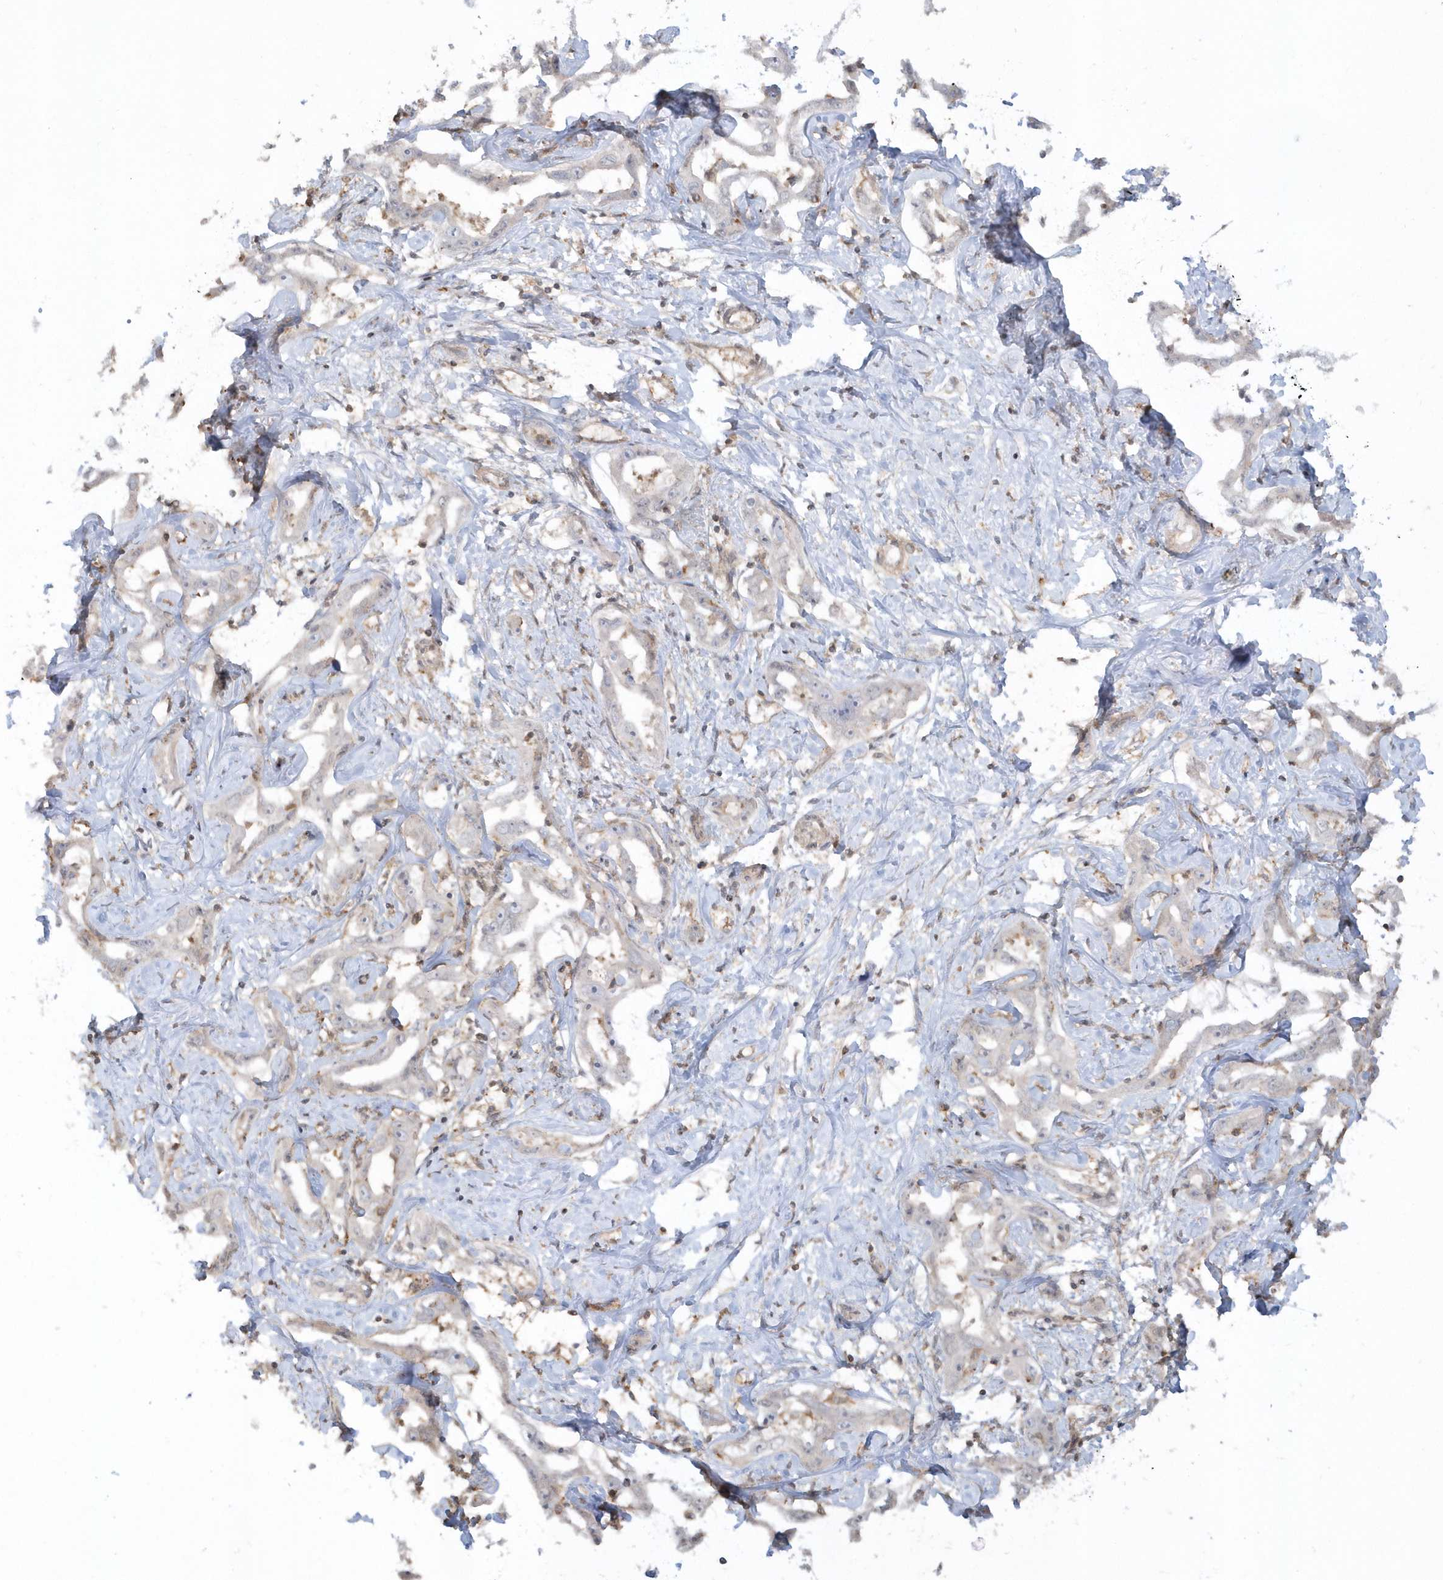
{"staining": {"intensity": "negative", "quantity": "none", "location": "none"}, "tissue": "liver cancer", "cell_type": "Tumor cells", "image_type": "cancer", "snomed": [{"axis": "morphology", "description": "Cholangiocarcinoma"}, {"axis": "topography", "description": "Liver"}], "caption": "Human liver cholangiocarcinoma stained for a protein using immunohistochemistry (IHC) reveals no positivity in tumor cells.", "gene": "BSN", "patient": {"sex": "male", "age": 59}}